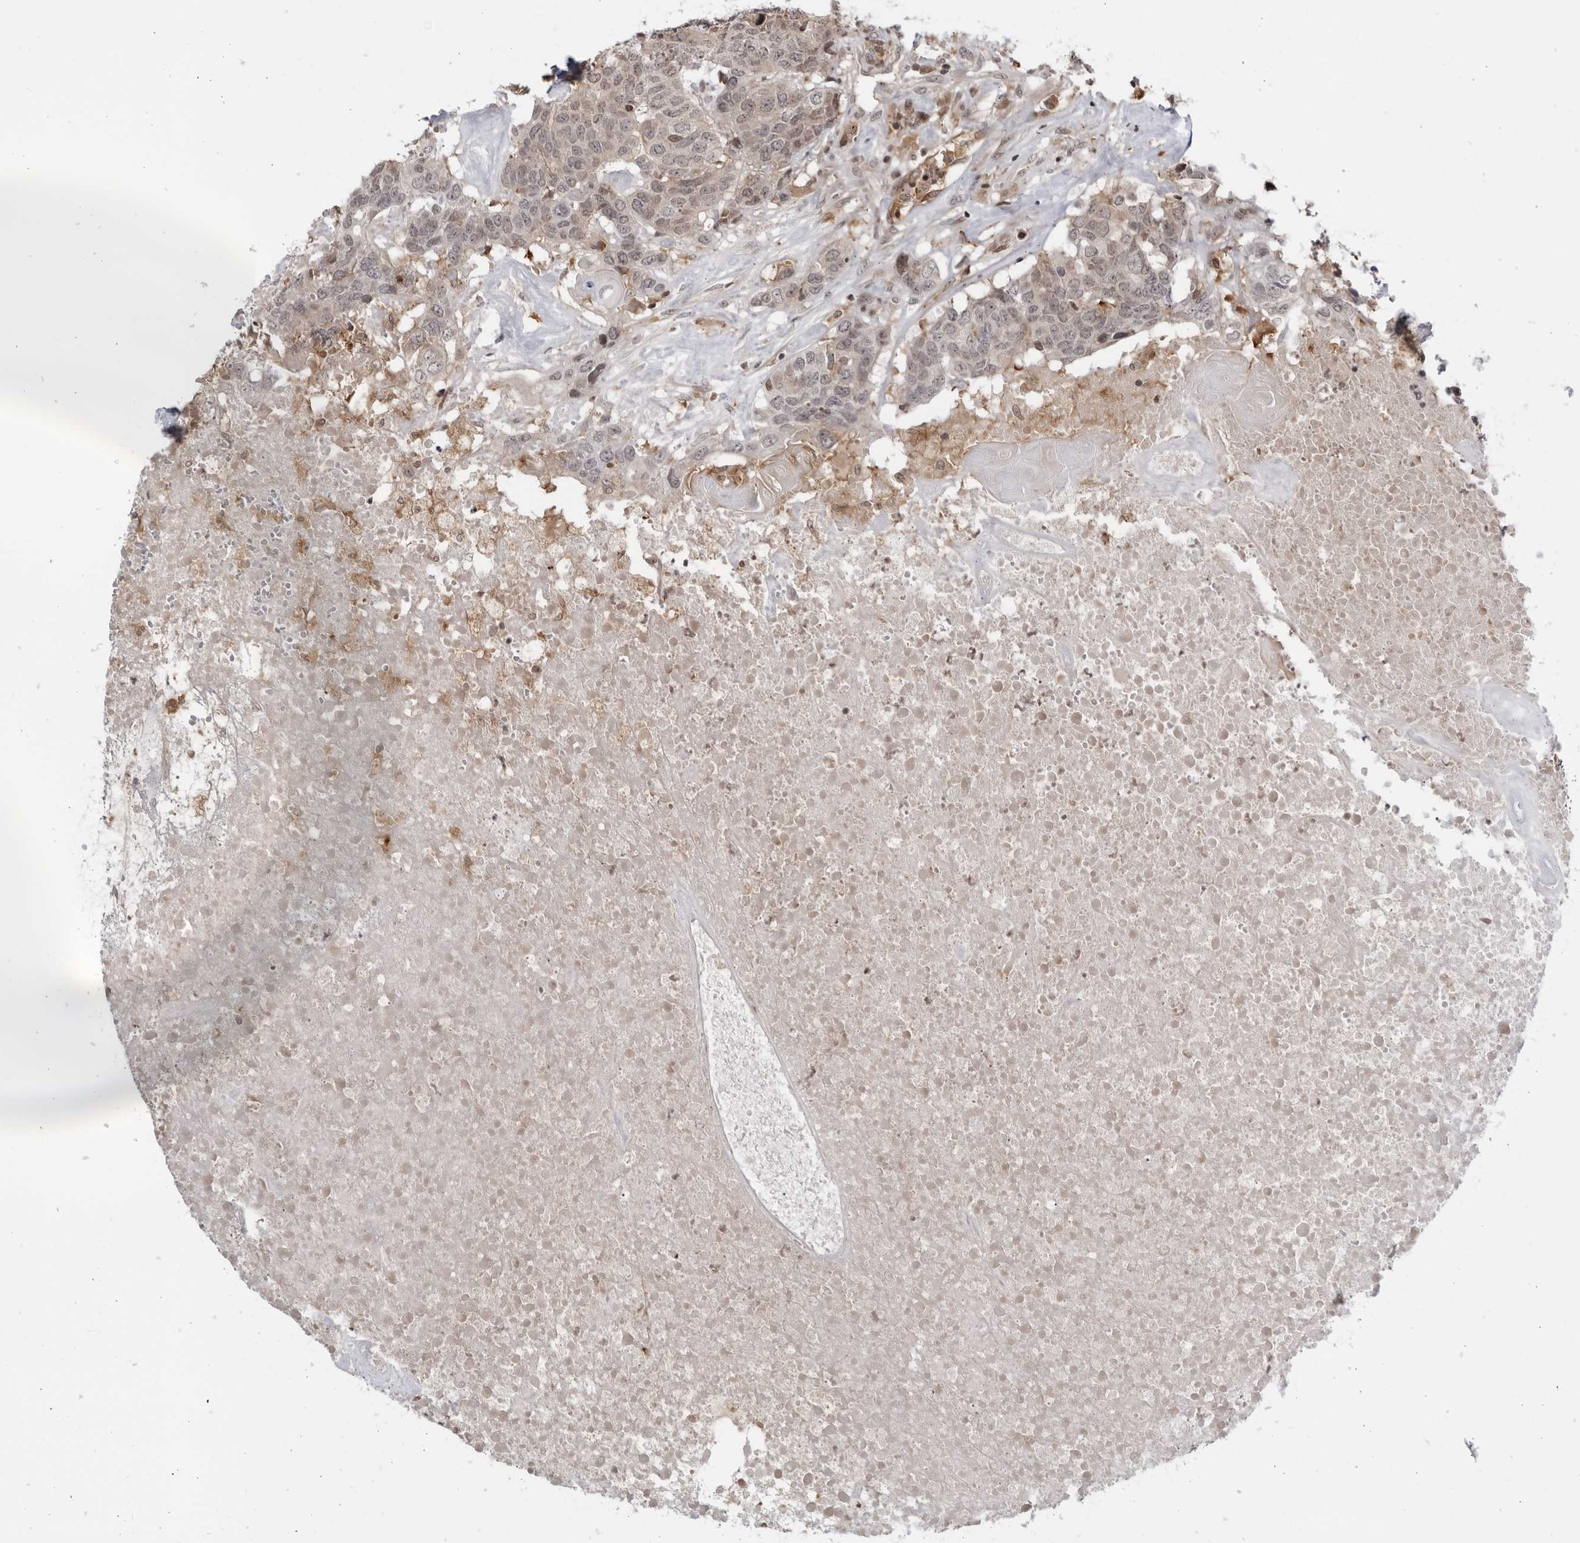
{"staining": {"intensity": "weak", "quantity": "<25%", "location": "cytoplasmic/membranous,nuclear"}, "tissue": "head and neck cancer", "cell_type": "Tumor cells", "image_type": "cancer", "snomed": [{"axis": "morphology", "description": "Squamous cell carcinoma, NOS"}, {"axis": "topography", "description": "Head-Neck"}], "caption": "An immunohistochemistry photomicrograph of squamous cell carcinoma (head and neck) is shown. There is no staining in tumor cells of squamous cell carcinoma (head and neck).", "gene": "DTL", "patient": {"sex": "male", "age": 66}}